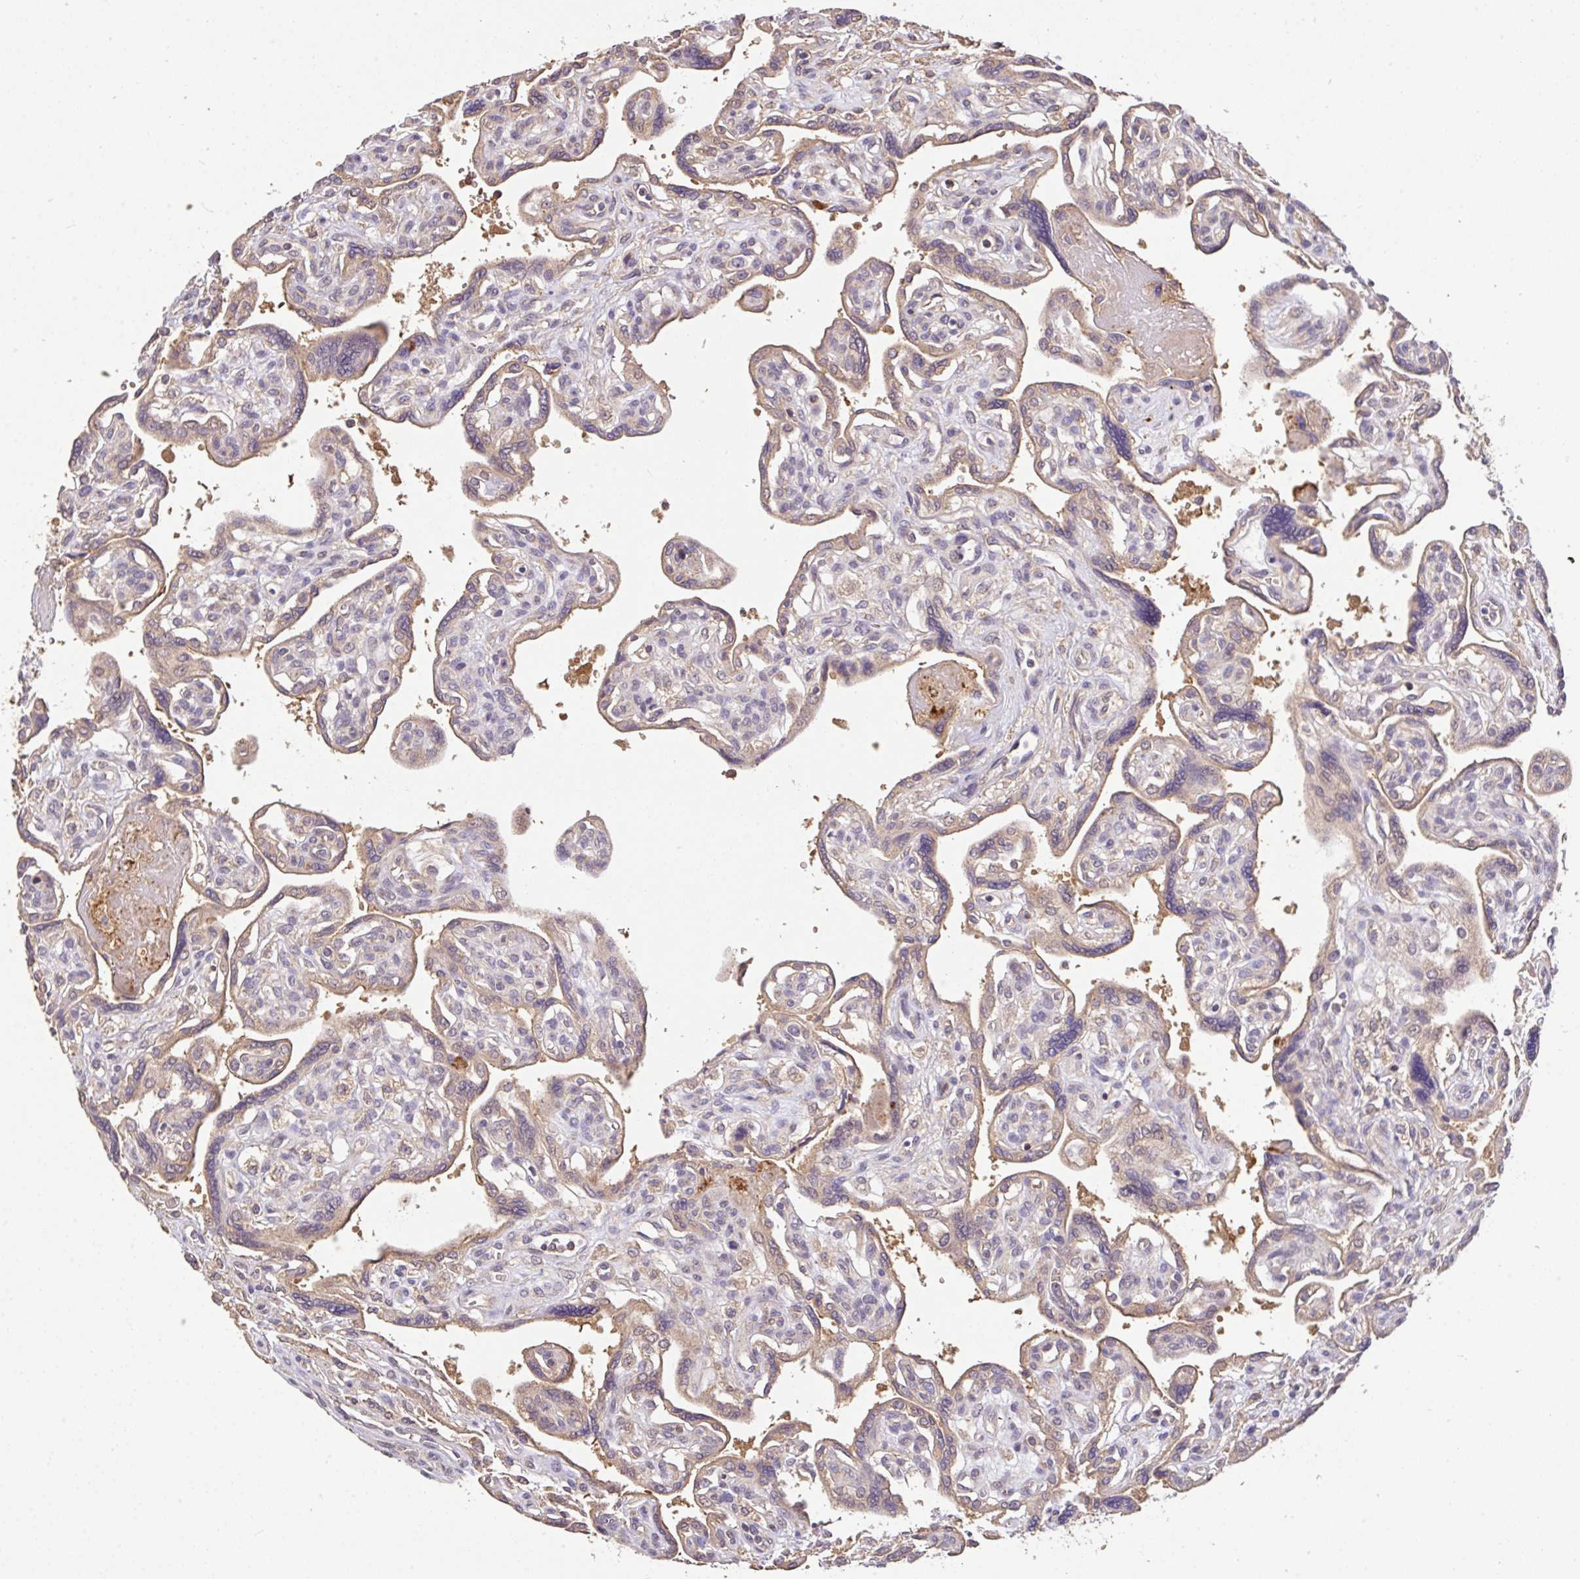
{"staining": {"intensity": "weak", "quantity": "25%-75%", "location": "cytoplasmic/membranous,nuclear"}, "tissue": "placenta", "cell_type": "Decidual cells", "image_type": "normal", "snomed": [{"axis": "morphology", "description": "Normal tissue, NOS"}, {"axis": "topography", "description": "Placenta"}], "caption": "IHC (DAB) staining of benign human placenta demonstrates weak cytoplasmic/membranous,nuclear protein expression in about 25%-75% of decidual cells.", "gene": "C1QTNF9B", "patient": {"sex": "female", "age": 39}}